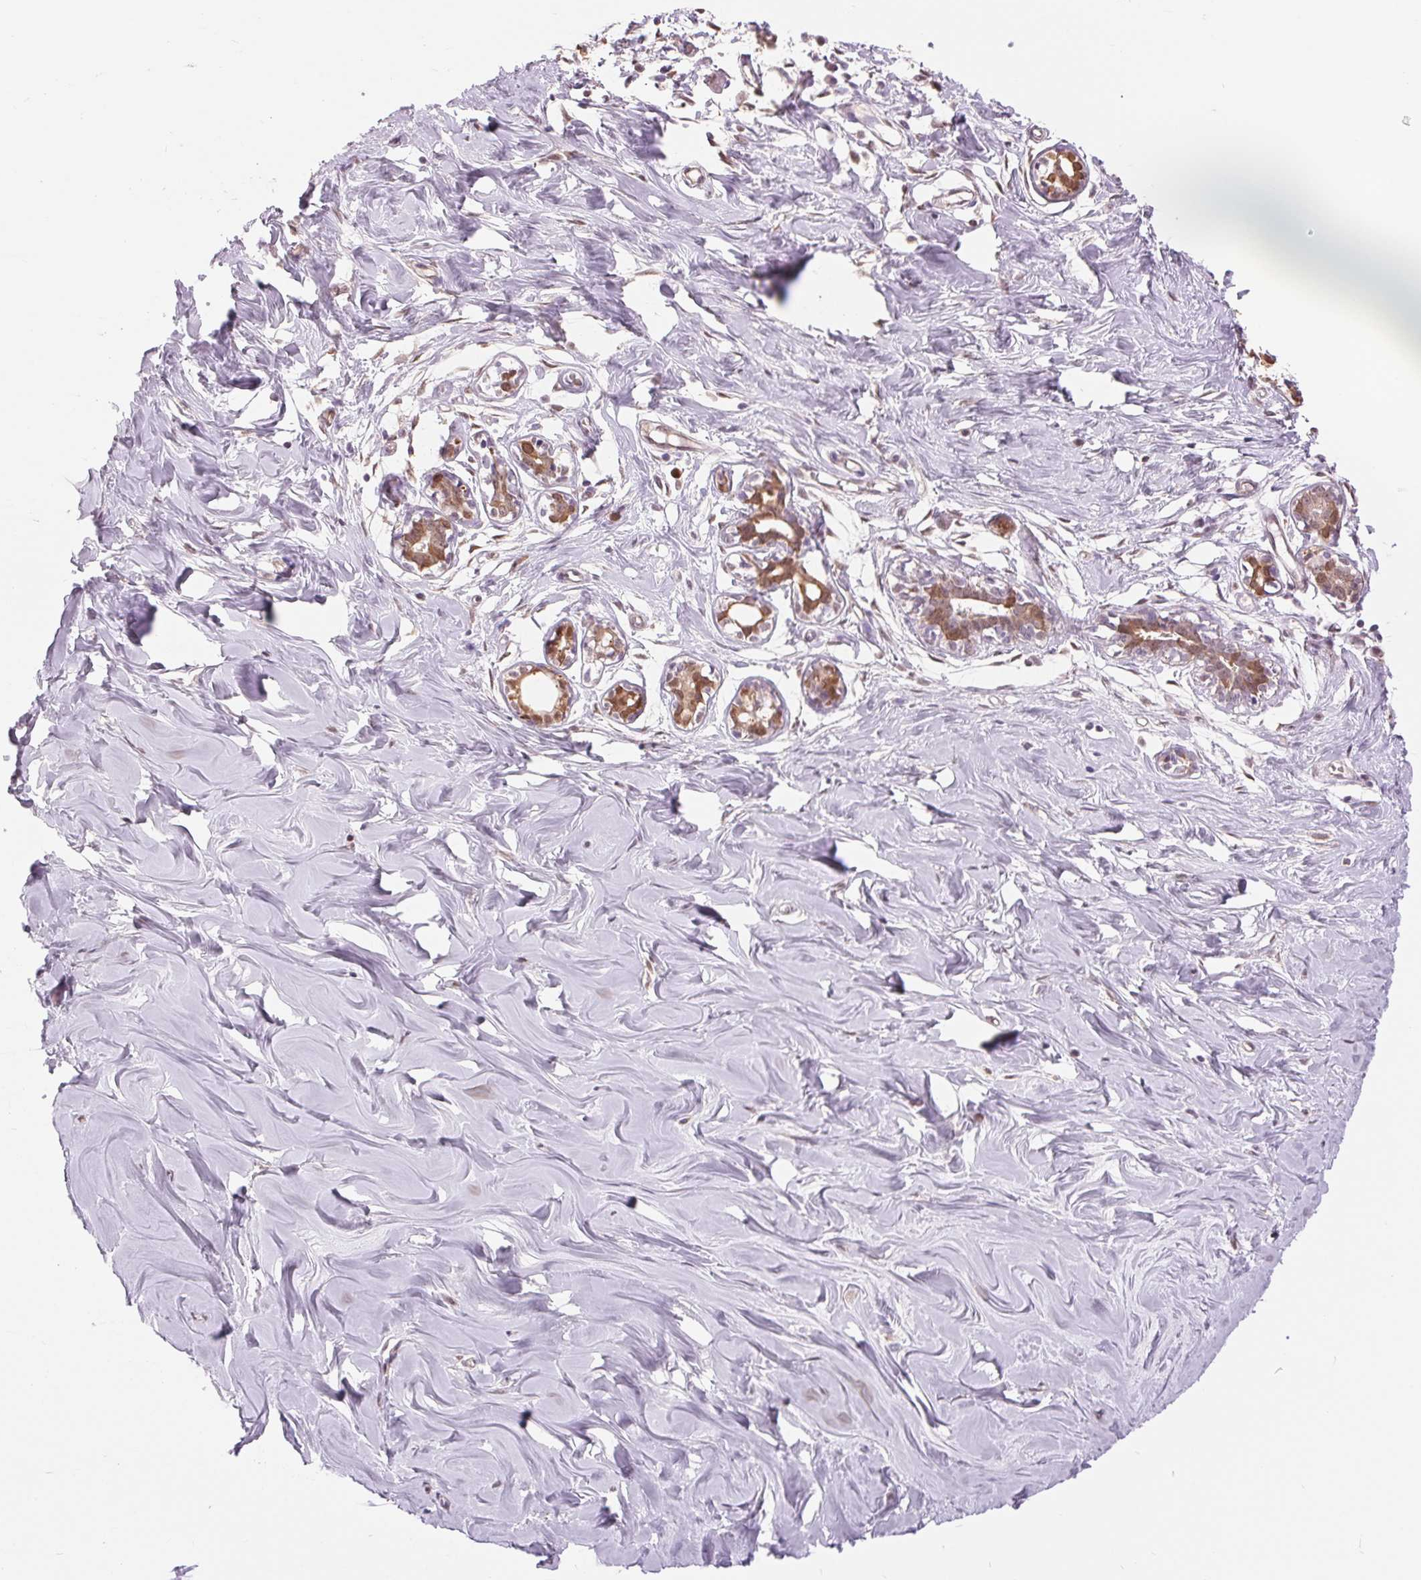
{"staining": {"intensity": "negative", "quantity": "none", "location": "none"}, "tissue": "breast", "cell_type": "Adipocytes", "image_type": "normal", "snomed": [{"axis": "morphology", "description": "Normal tissue, NOS"}, {"axis": "topography", "description": "Breast"}], "caption": "Immunohistochemical staining of unremarkable breast reveals no significant expression in adipocytes.", "gene": "TMEM273", "patient": {"sex": "female", "age": 27}}